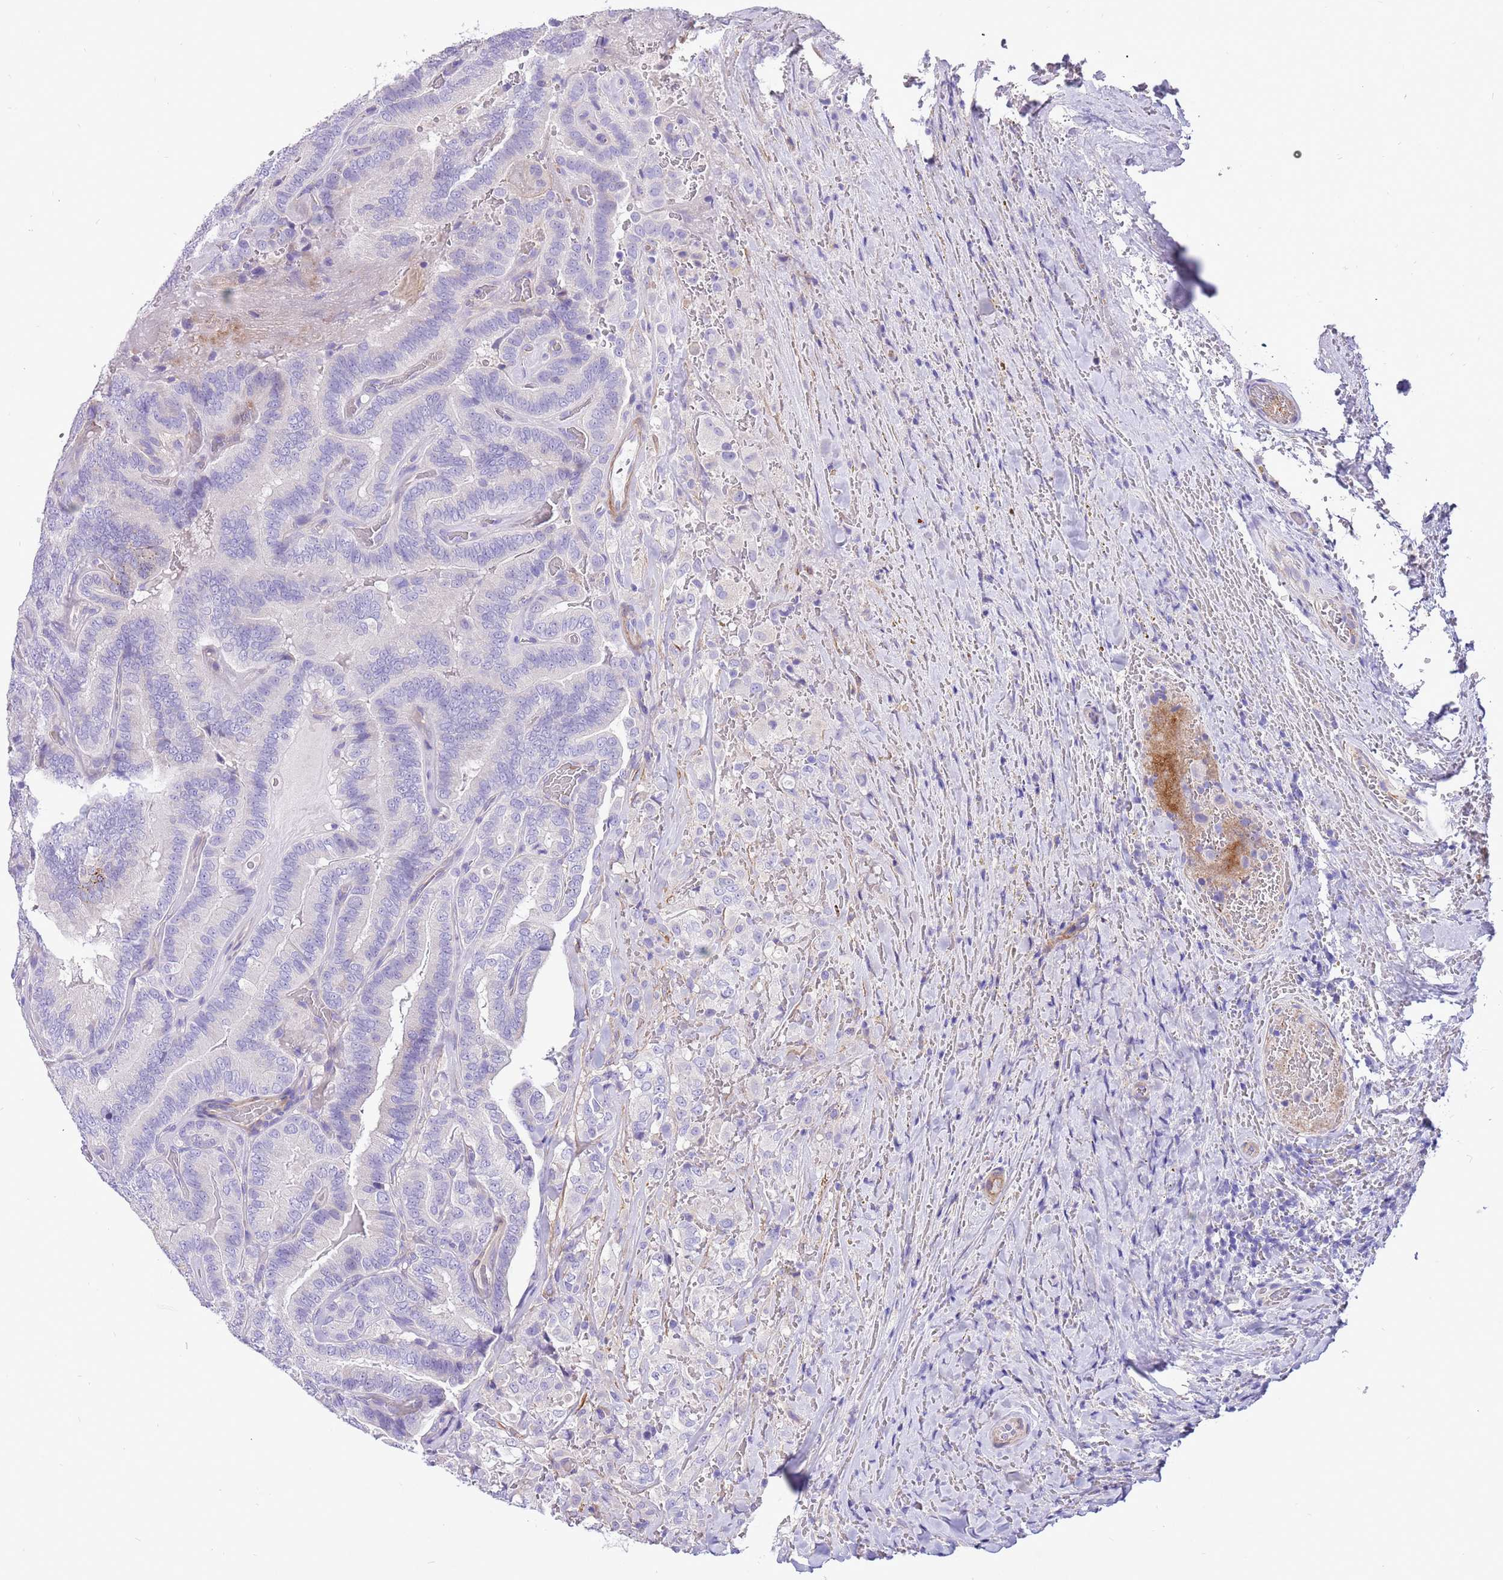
{"staining": {"intensity": "negative", "quantity": "none", "location": "none"}, "tissue": "thyroid cancer", "cell_type": "Tumor cells", "image_type": "cancer", "snomed": [{"axis": "morphology", "description": "Papillary adenocarcinoma, NOS"}, {"axis": "topography", "description": "Thyroid gland"}], "caption": "Immunohistochemical staining of human thyroid papillary adenocarcinoma demonstrates no significant expression in tumor cells. Brightfield microscopy of IHC stained with DAB (3,3'-diaminobenzidine) (brown) and hematoxylin (blue), captured at high magnification.", "gene": "KBTBD3", "patient": {"sex": "male", "age": 61}}